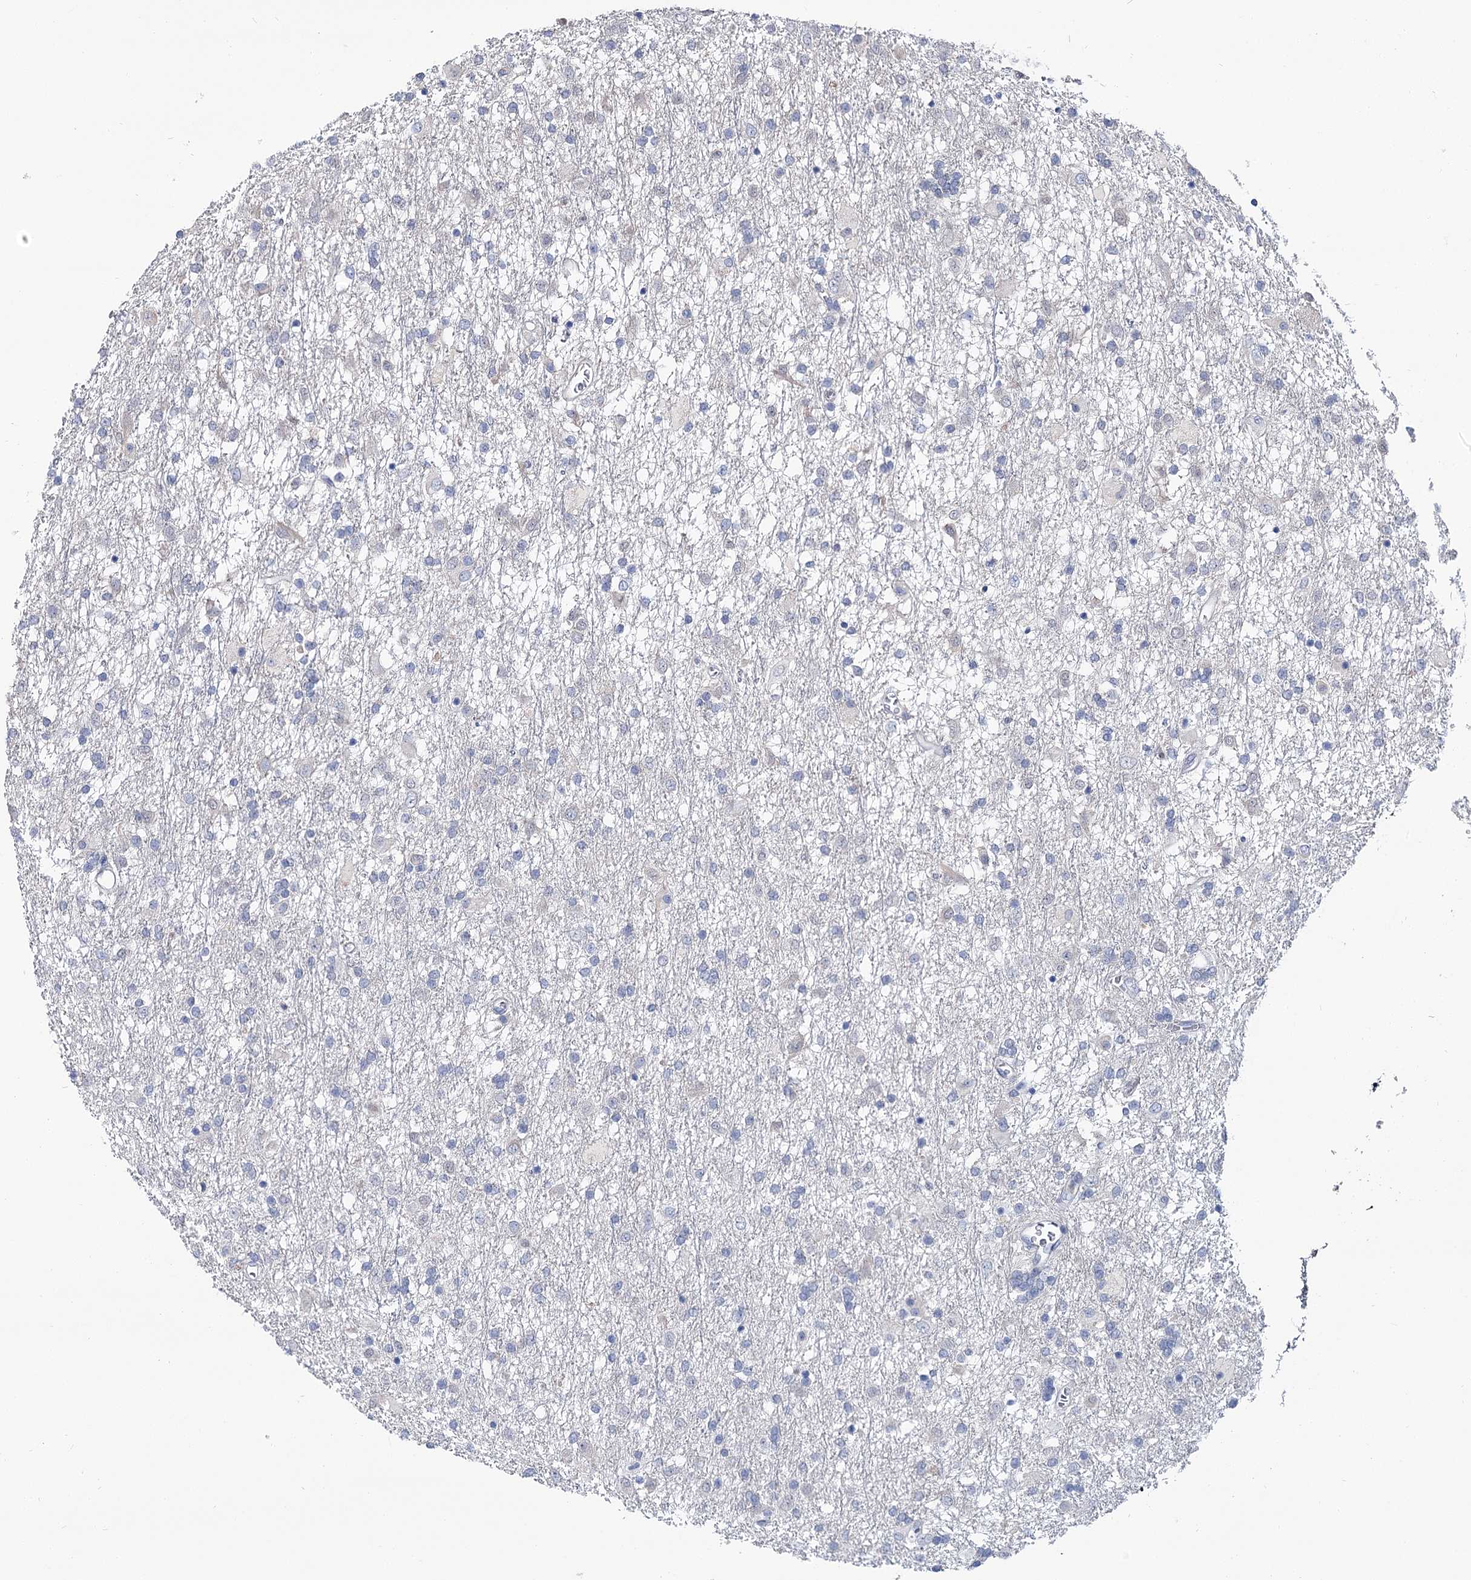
{"staining": {"intensity": "negative", "quantity": "none", "location": "none"}, "tissue": "glioma", "cell_type": "Tumor cells", "image_type": "cancer", "snomed": [{"axis": "morphology", "description": "Glioma, malignant, Low grade"}, {"axis": "topography", "description": "Brain"}], "caption": "Human glioma stained for a protein using IHC exhibits no positivity in tumor cells.", "gene": "UGP2", "patient": {"sex": "male", "age": 65}}